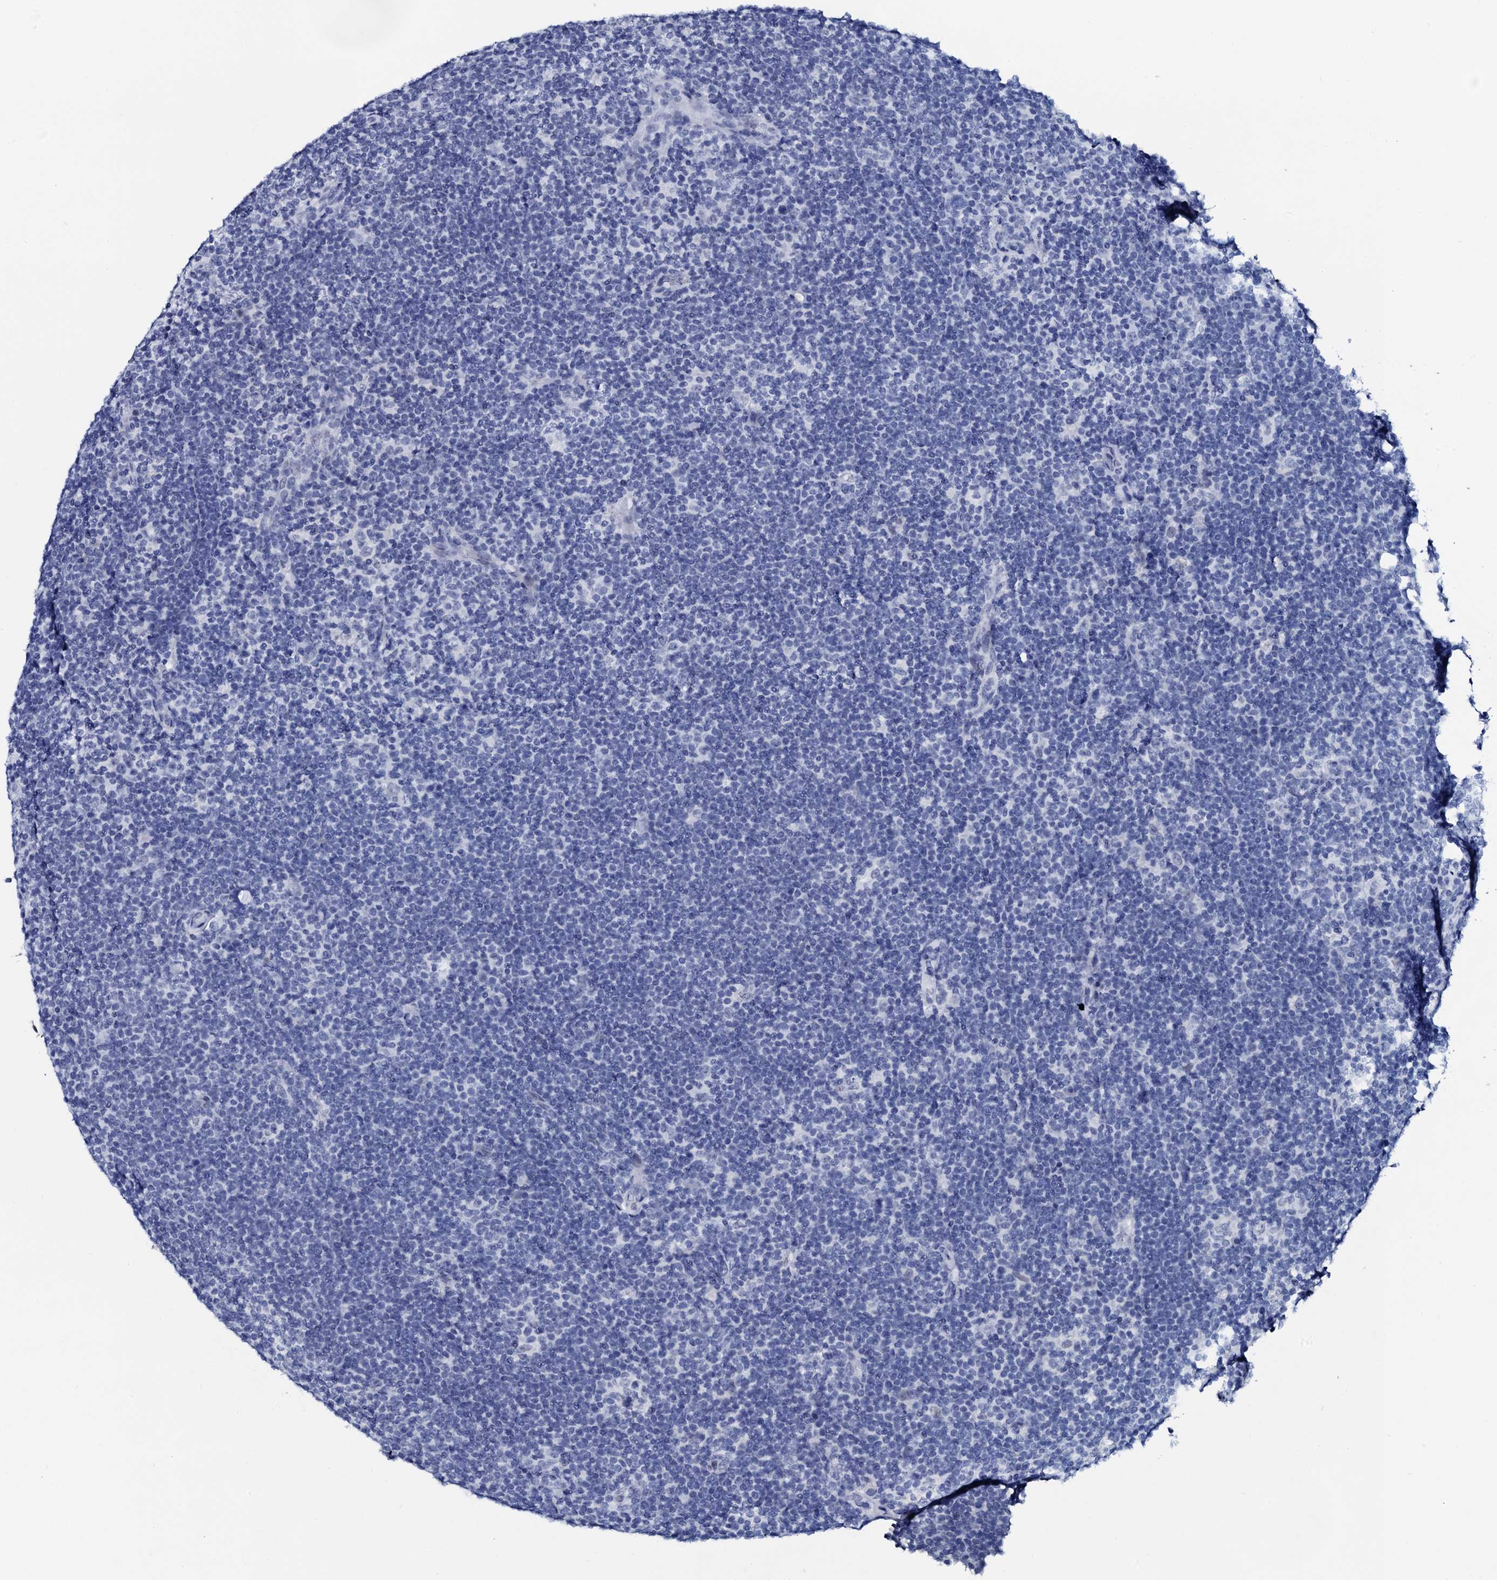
{"staining": {"intensity": "negative", "quantity": "none", "location": "none"}, "tissue": "lymphoma", "cell_type": "Tumor cells", "image_type": "cancer", "snomed": [{"axis": "morphology", "description": "Hodgkin's disease, NOS"}, {"axis": "topography", "description": "Lymph node"}], "caption": "DAB (3,3'-diaminobenzidine) immunohistochemical staining of human Hodgkin's disease reveals no significant staining in tumor cells. (DAB (3,3'-diaminobenzidine) immunohistochemistry visualized using brightfield microscopy, high magnification).", "gene": "SPATA19", "patient": {"sex": "female", "age": 57}}